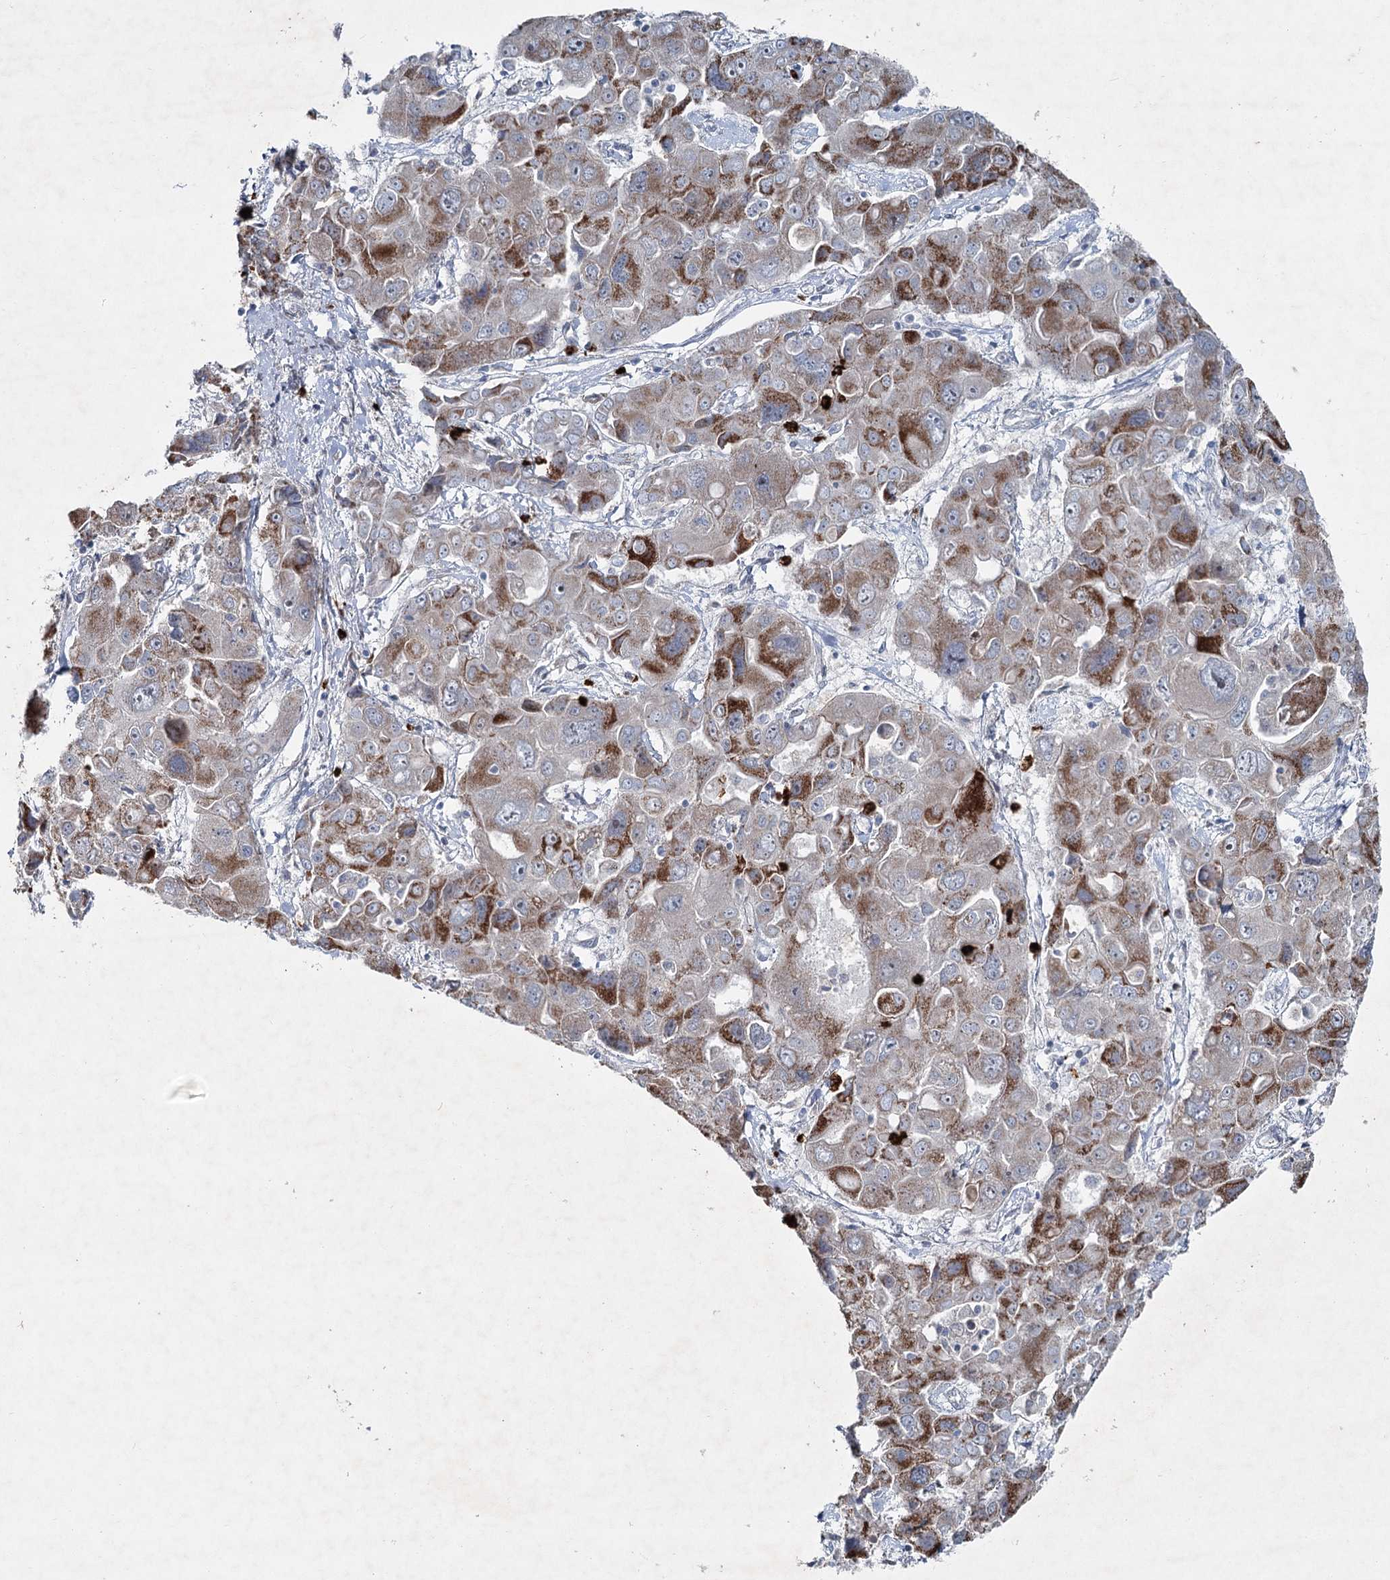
{"staining": {"intensity": "moderate", "quantity": "25%-75%", "location": "cytoplasmic/membranous"}, "tissue": "liver cancer", "cell_type": "Tumor cells", "image_type": "cancer", "snomed": [{"axis": "morphology", "description": "Cholangiocarcinoma"}, {"axis": "topography", "description": "Liver"}], "caption": "Human liver cancer stained with a protein marker demonstrates moderate staining in tumor cells.", "gene": "PLA2G12A", "patient": {"sex": "male", "age": 67}}